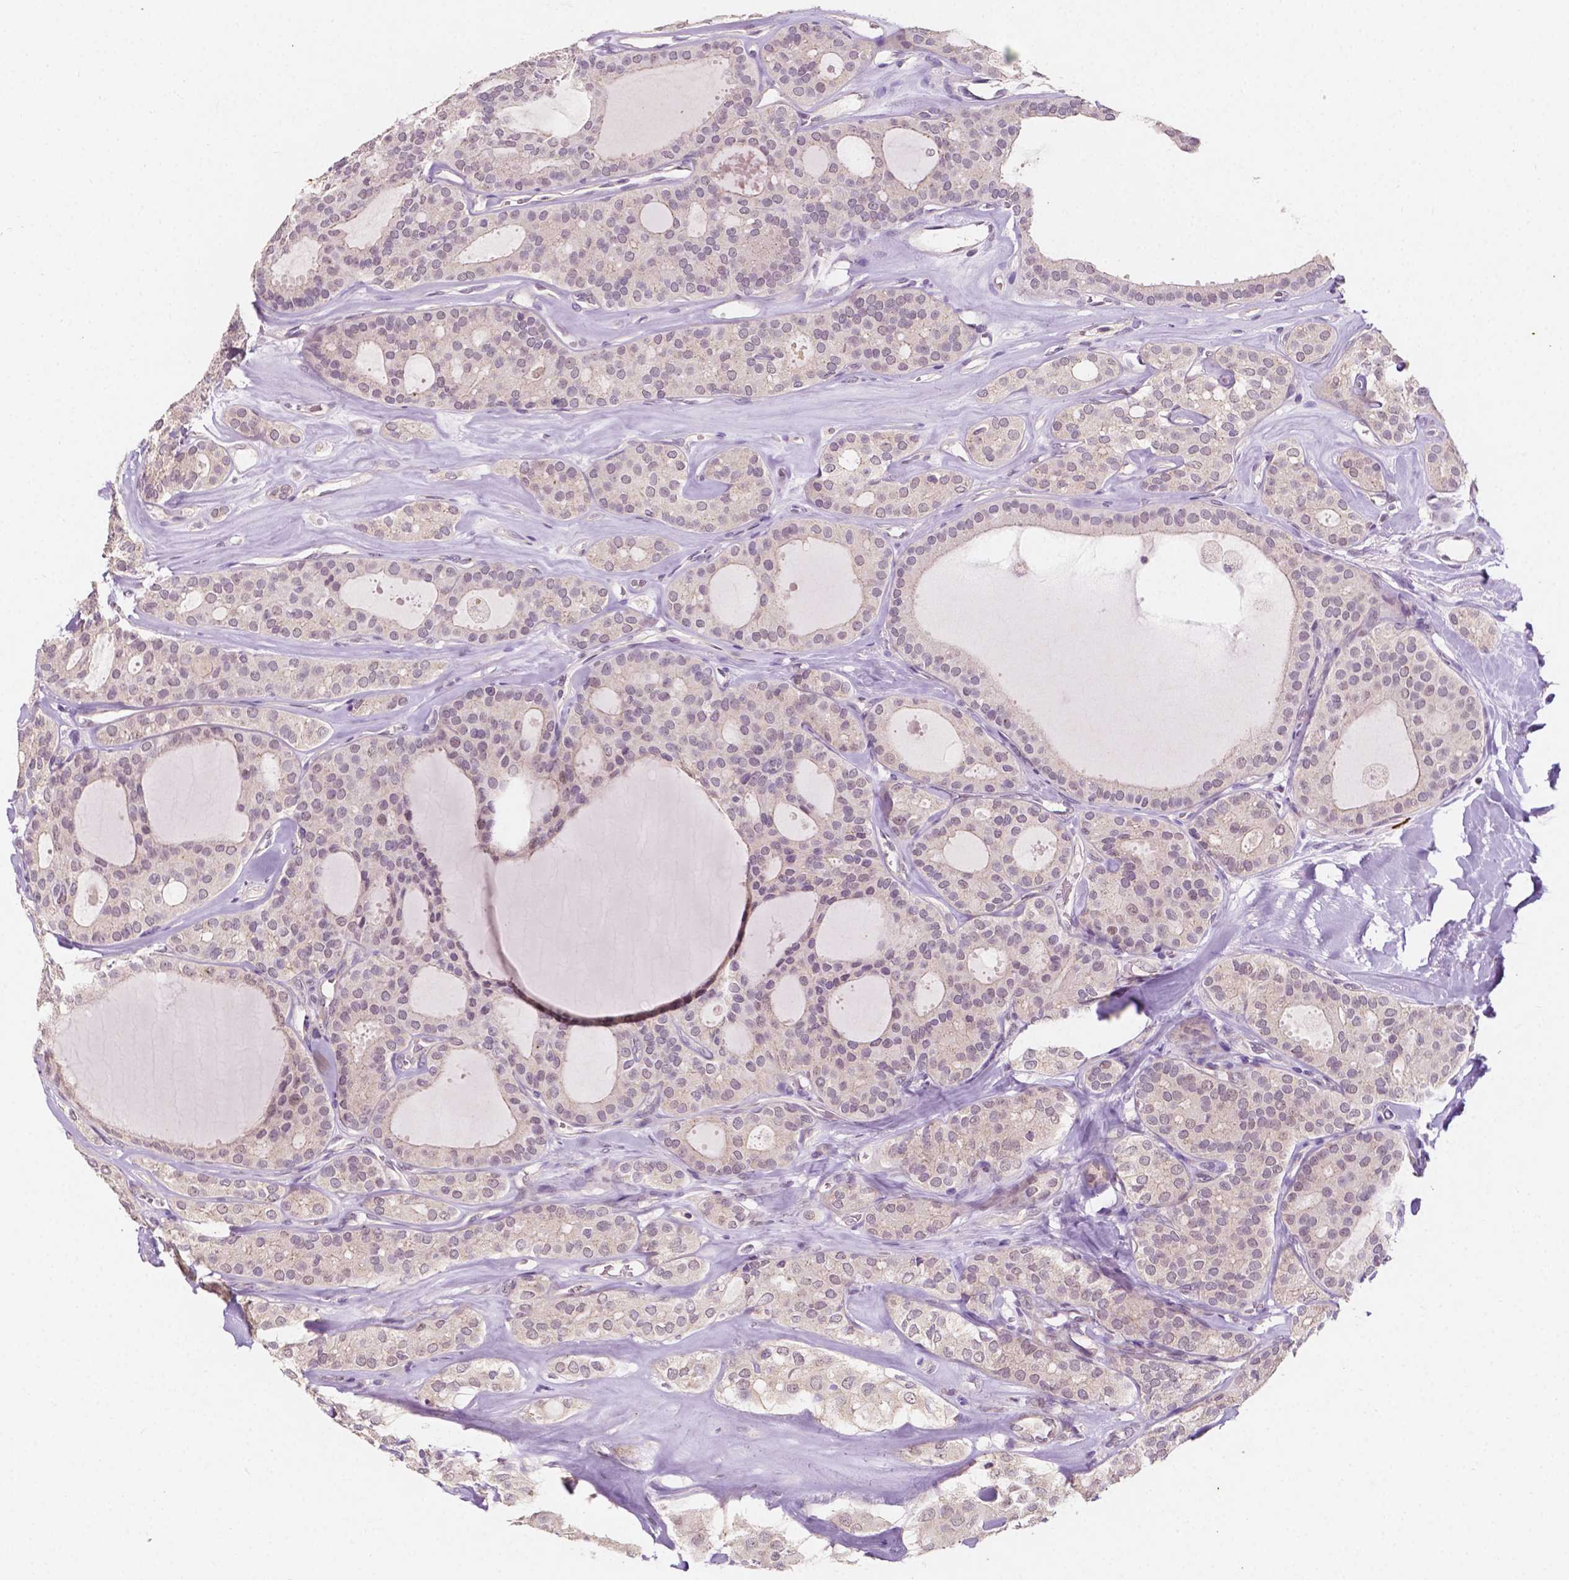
{"staining": {"intensity": "negative", "quantity": "none", "location": "none"}, "tissue": "thyroid cancer", "cell_type": "Tumor cells", "image_type": "cancer", "snomed": [{"axis": "morphology", "description": "Follicular adenoma carcinoma, NOS"}, {"axis": "topography", "description": "Thyroid gland"}], "caption": "DAB (3,3'-diaminobenzidine) immunohistochemical staining of human thyroid cancer displays no significant positivity in tumor cells.", "gene": "SIRT2", "patient": {"sex": "male", "age": 75}}